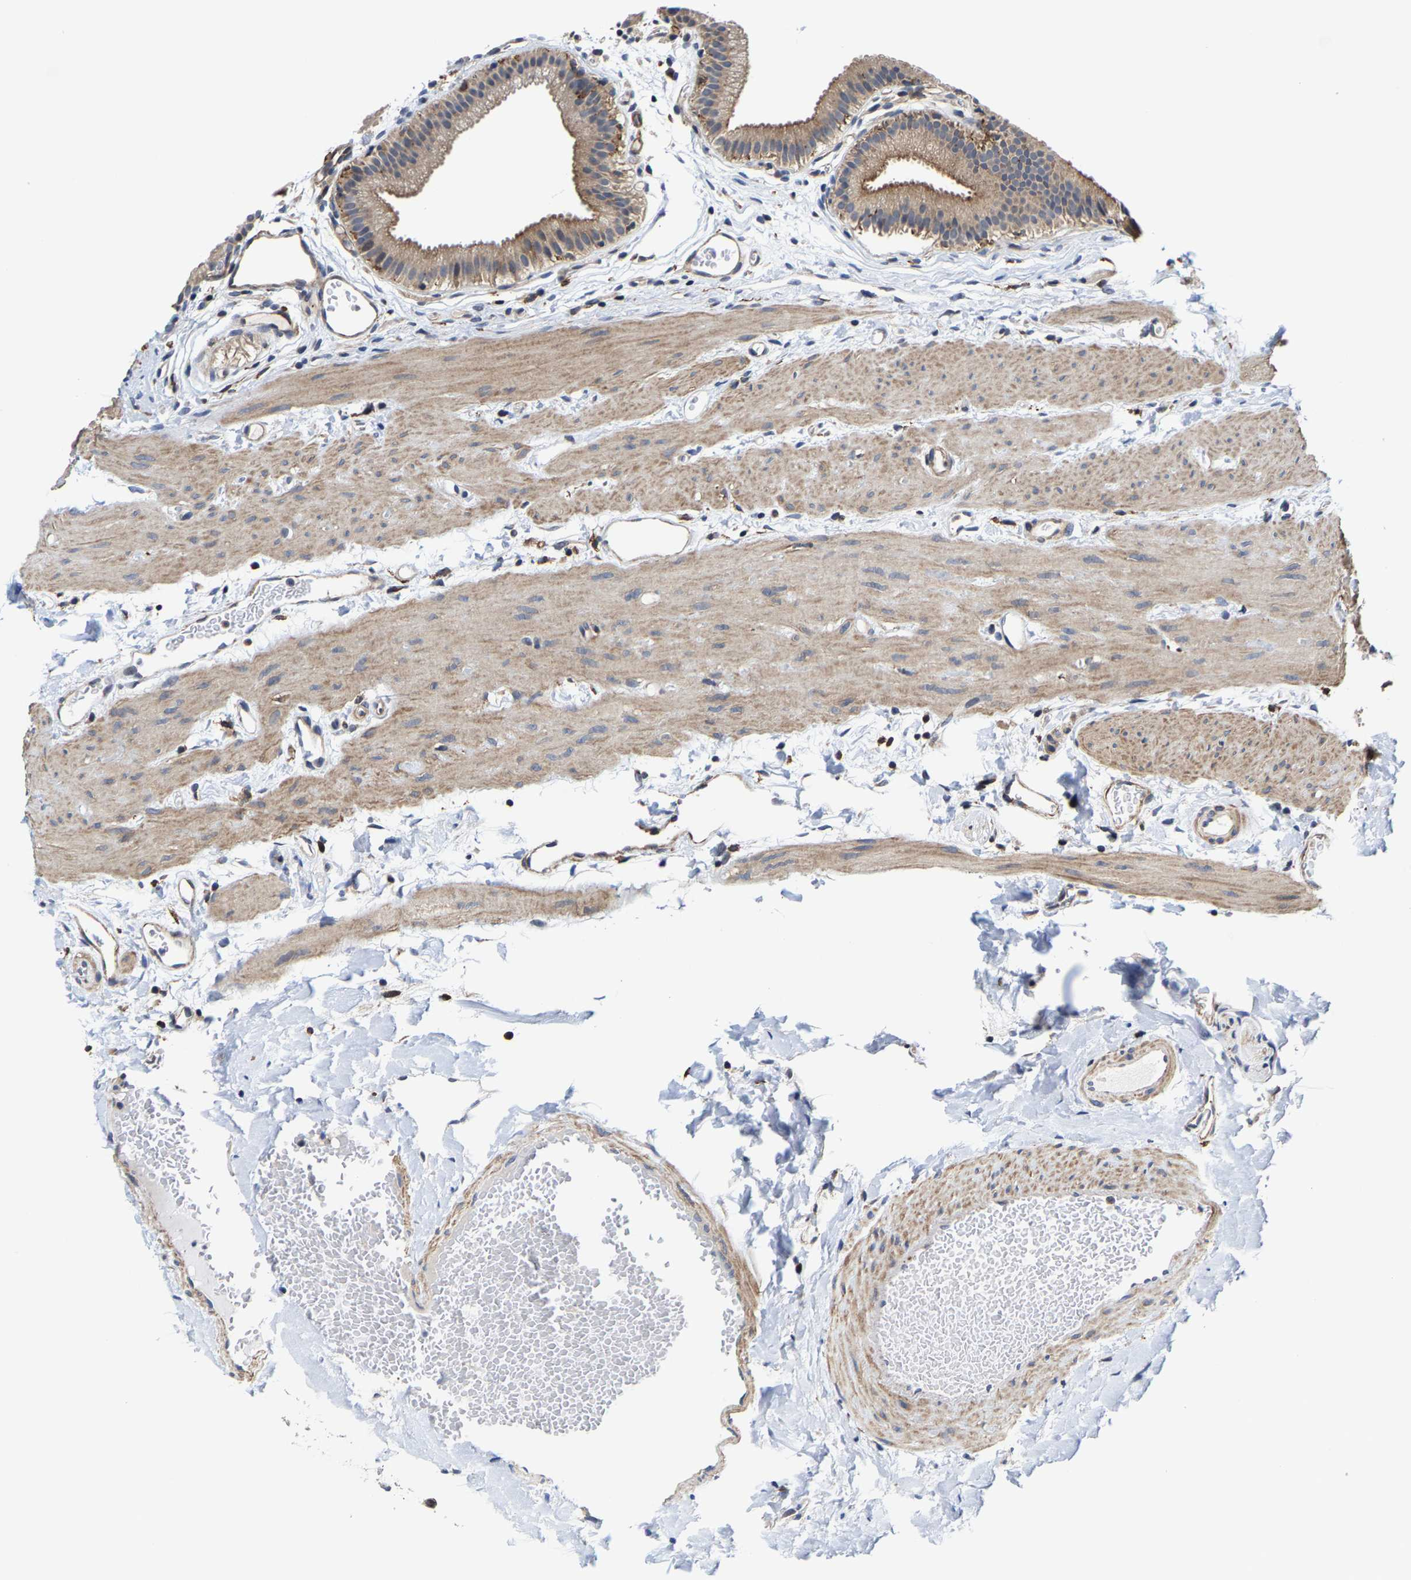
{"staining": {"intensity": "weak", "quantity": "25%-75%", "location": "cytoplasmic/membranous"}, "tissue": "gallbladder", "cell_type": "Glandular cells", "image_type": "normal", "snomed": [{"axis": "morphology", "description": "Normal tissue, NOS"}, {"axis": "topography", "description": "Gallbladder"}], "caption": "Immunohistochemical staining of benign human gallbladder demonstrates low levels of weak cytoplasmic/membranous staining in approximately 25%-75% of glandular cells. The protein is stained brown, and the nuclei are stained in blue (DAB IHC with brightfield microscopy, high magnification).", "gene": "PFKFB3", "patient": {"sex": "female", "age": 26}}